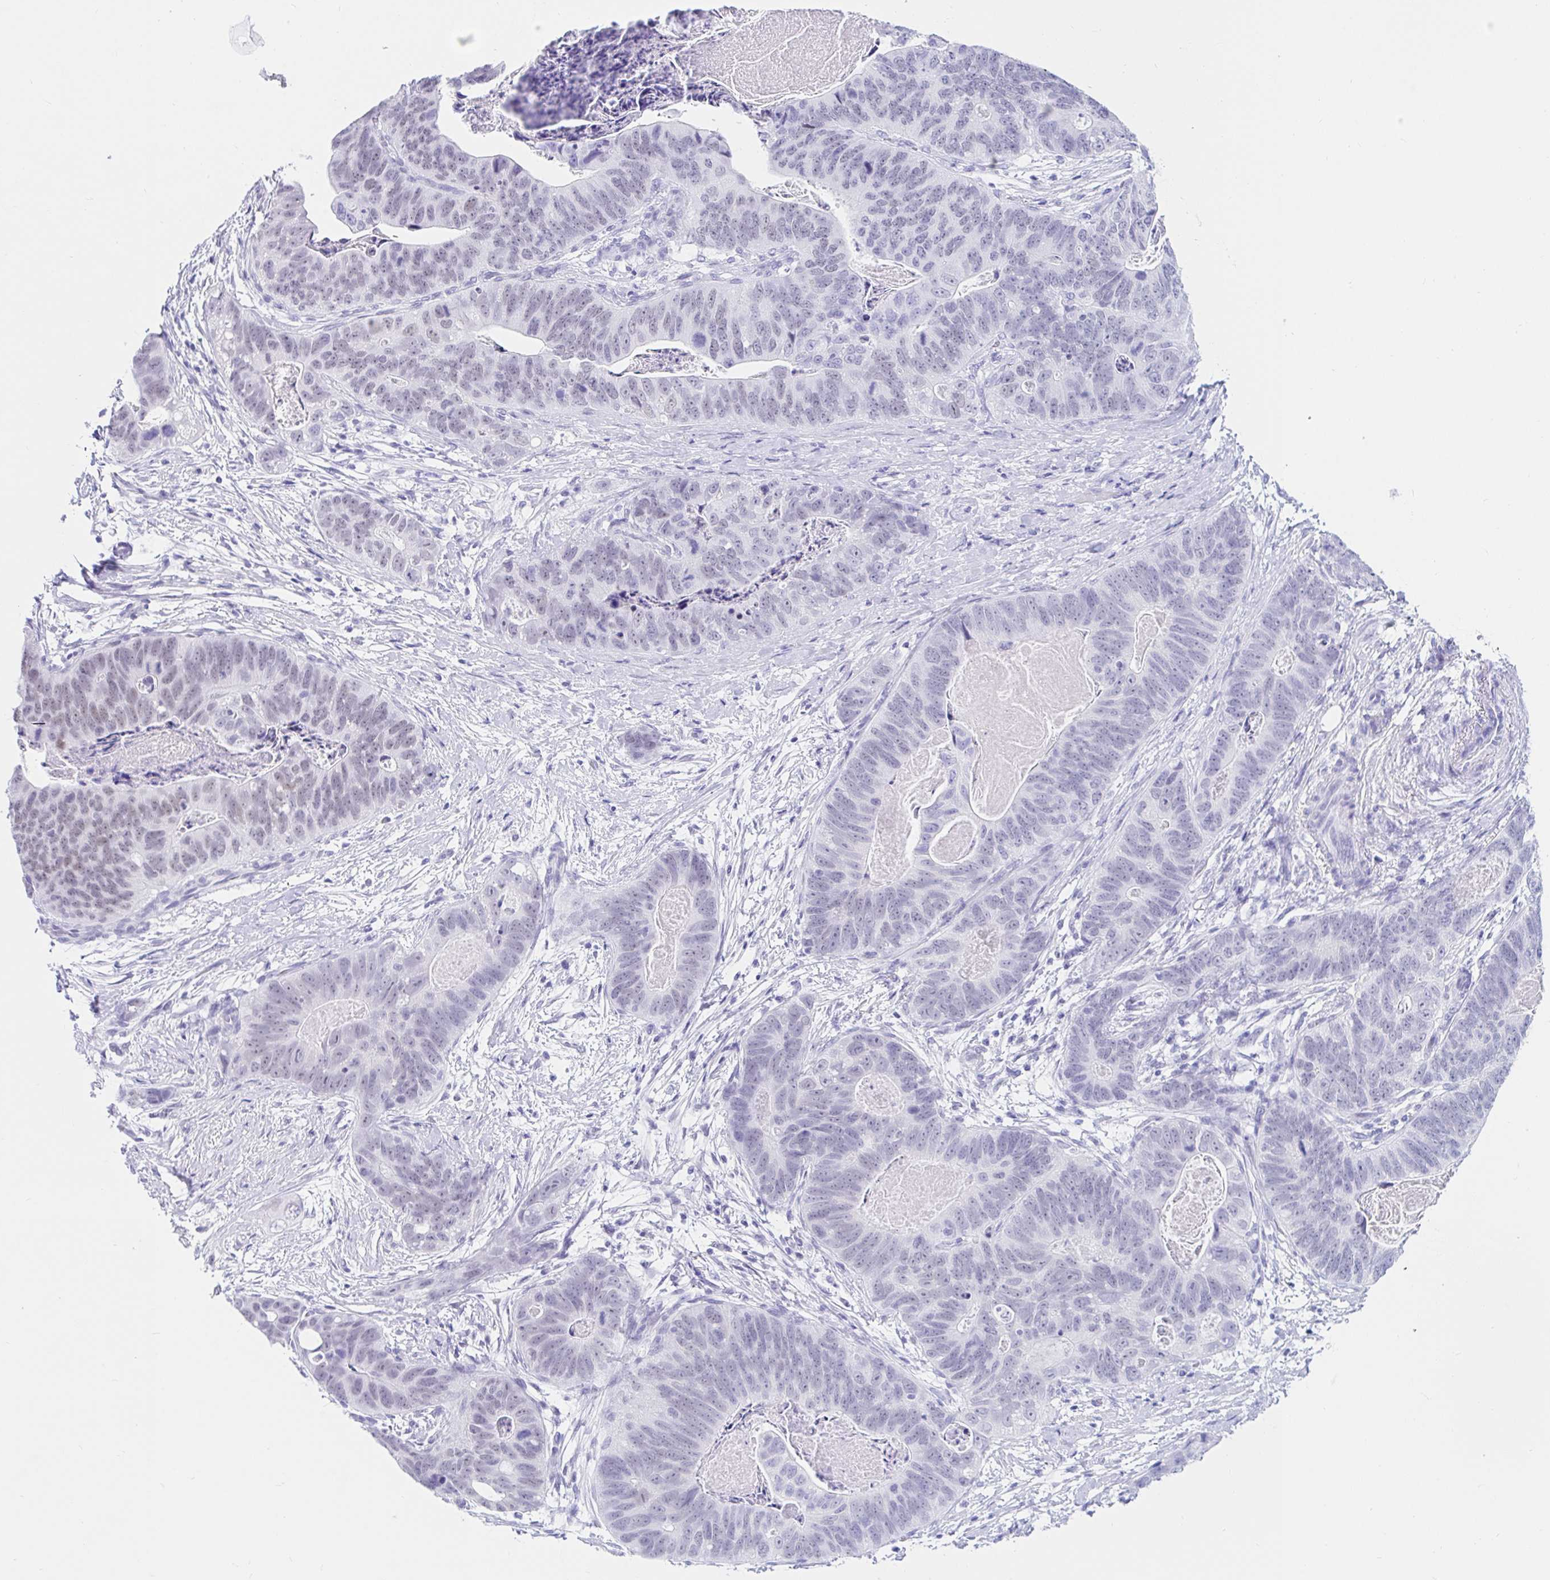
{"staining": {"intensity": "weak", "quantity": "<25%", "location": "nuclear"}, "tissue": "stomach cancer", "cell_type": "Tumor cells", "image_type": "cancer", "snomed": [{"axis": "morphology", "description": "Normal tissue, NOS"}, {"axis": "morphology", "description": "Adenocarcinoma, NOS"}, {"axis": "topography", "description": "Stomach"}], "caption": "Immunohistochemistry of human stomach cancer demonstrates no staining in tumor cells. (IHC, brightfield microscopy, high magnification).", "gene": "OR6T1", "patient": {"sex": "female", "age": 89}}